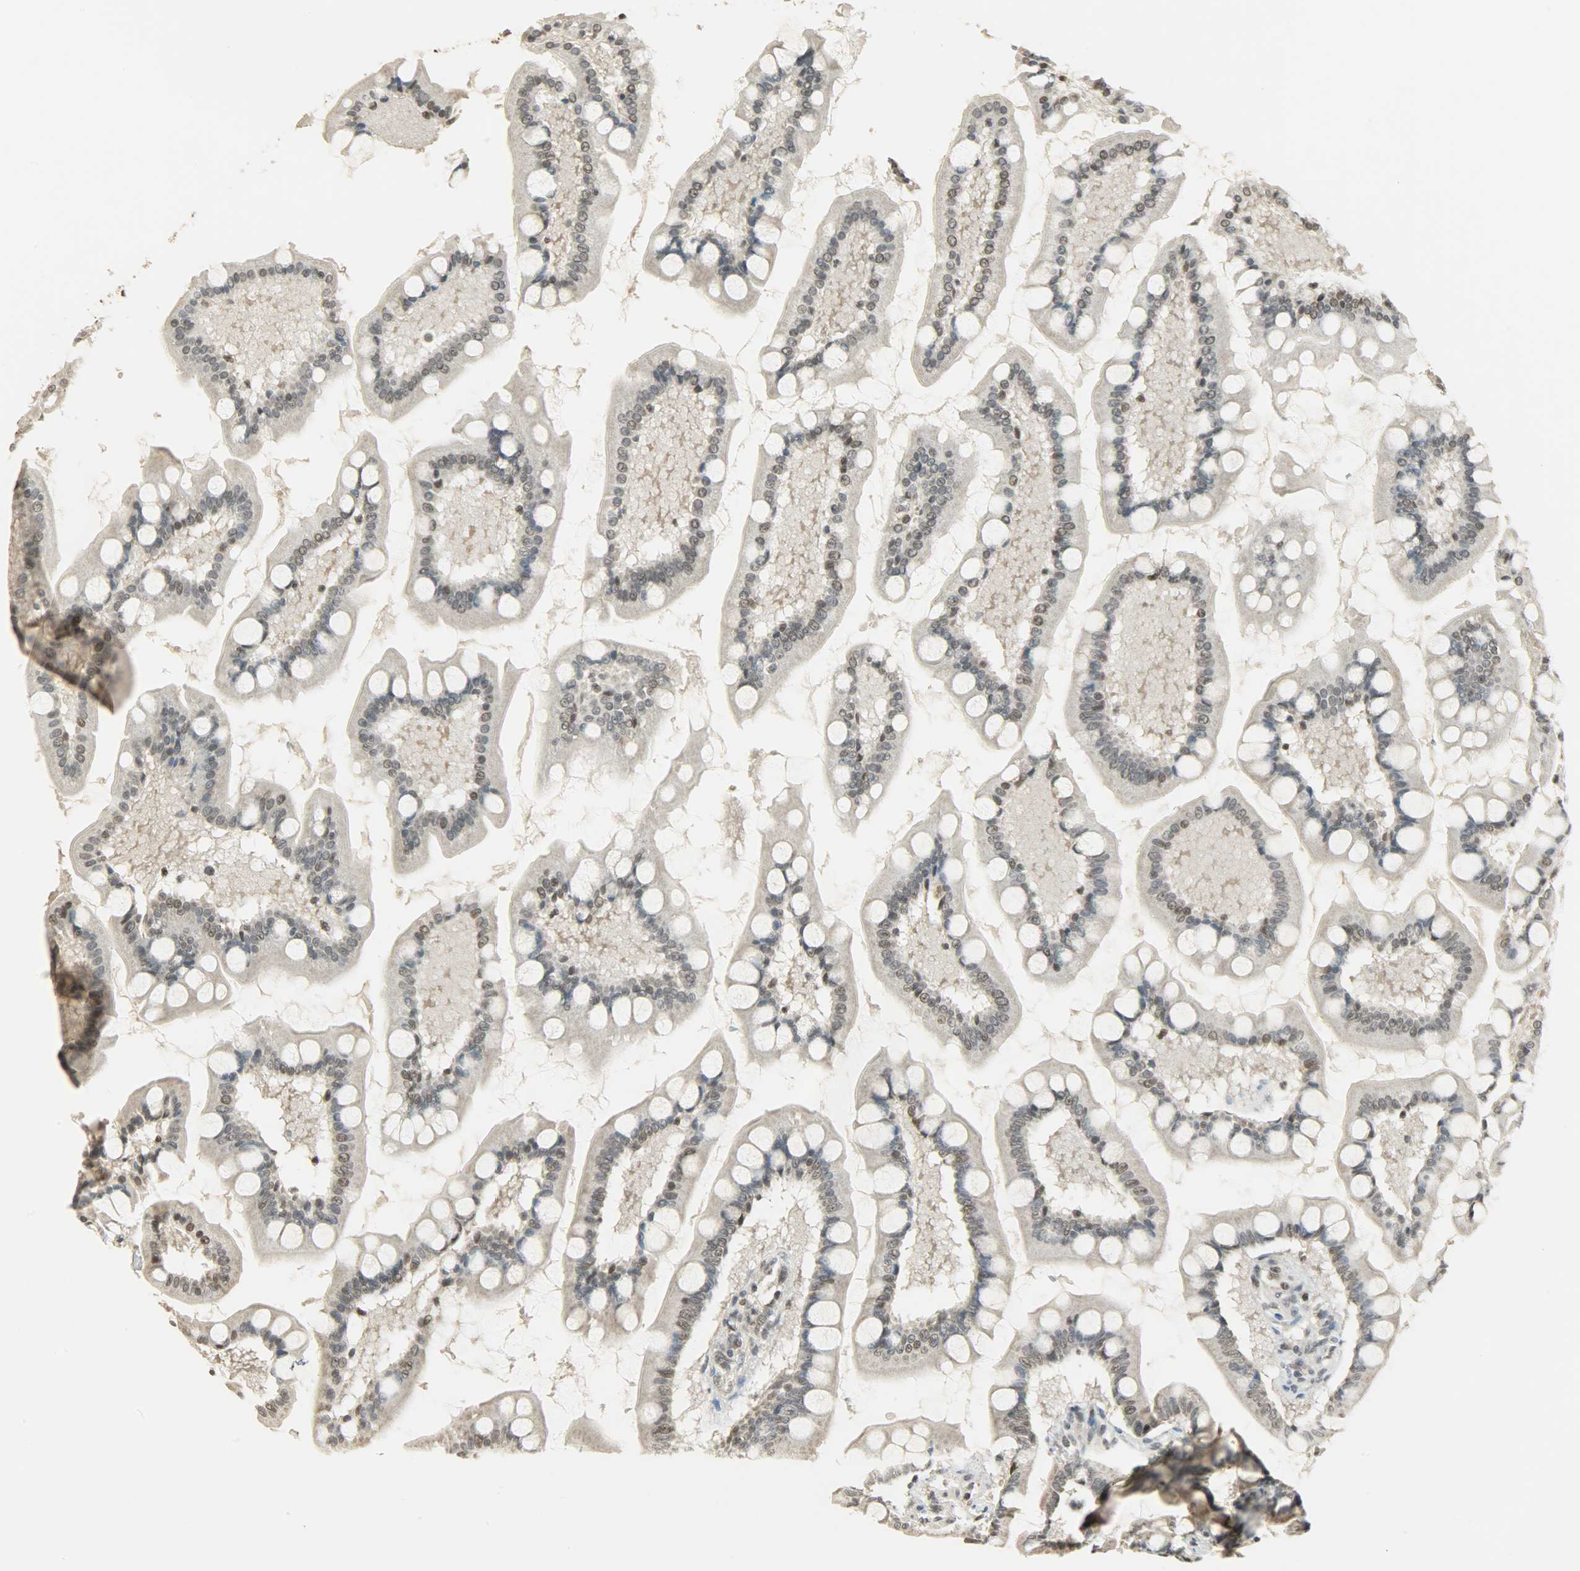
{"staining": {"intensity": "weak", "quantity": "<25%", "location": "cytoplasmic/membranous,nuclear"}, "tissue": "small intestine", "cell_type": "Glandular cells", "image_type": "normal", "snomed": [{"axis": "morphology", "description": "Normal tissue, NOS"}, {"axis": "topography", "description": "Small intestine"}], "caption": "DAB (3,3'-diaminobenzidine) immunohistochemical staining of unremarkable small intestine demonstrates no significant positivity in glandular cells. The staining is performed using DAB brown chromogen with nuclei counter-stained in using hematoxylin.", "gene": "SMARCA5", "patient": {"sex": "male", "age": 41}}